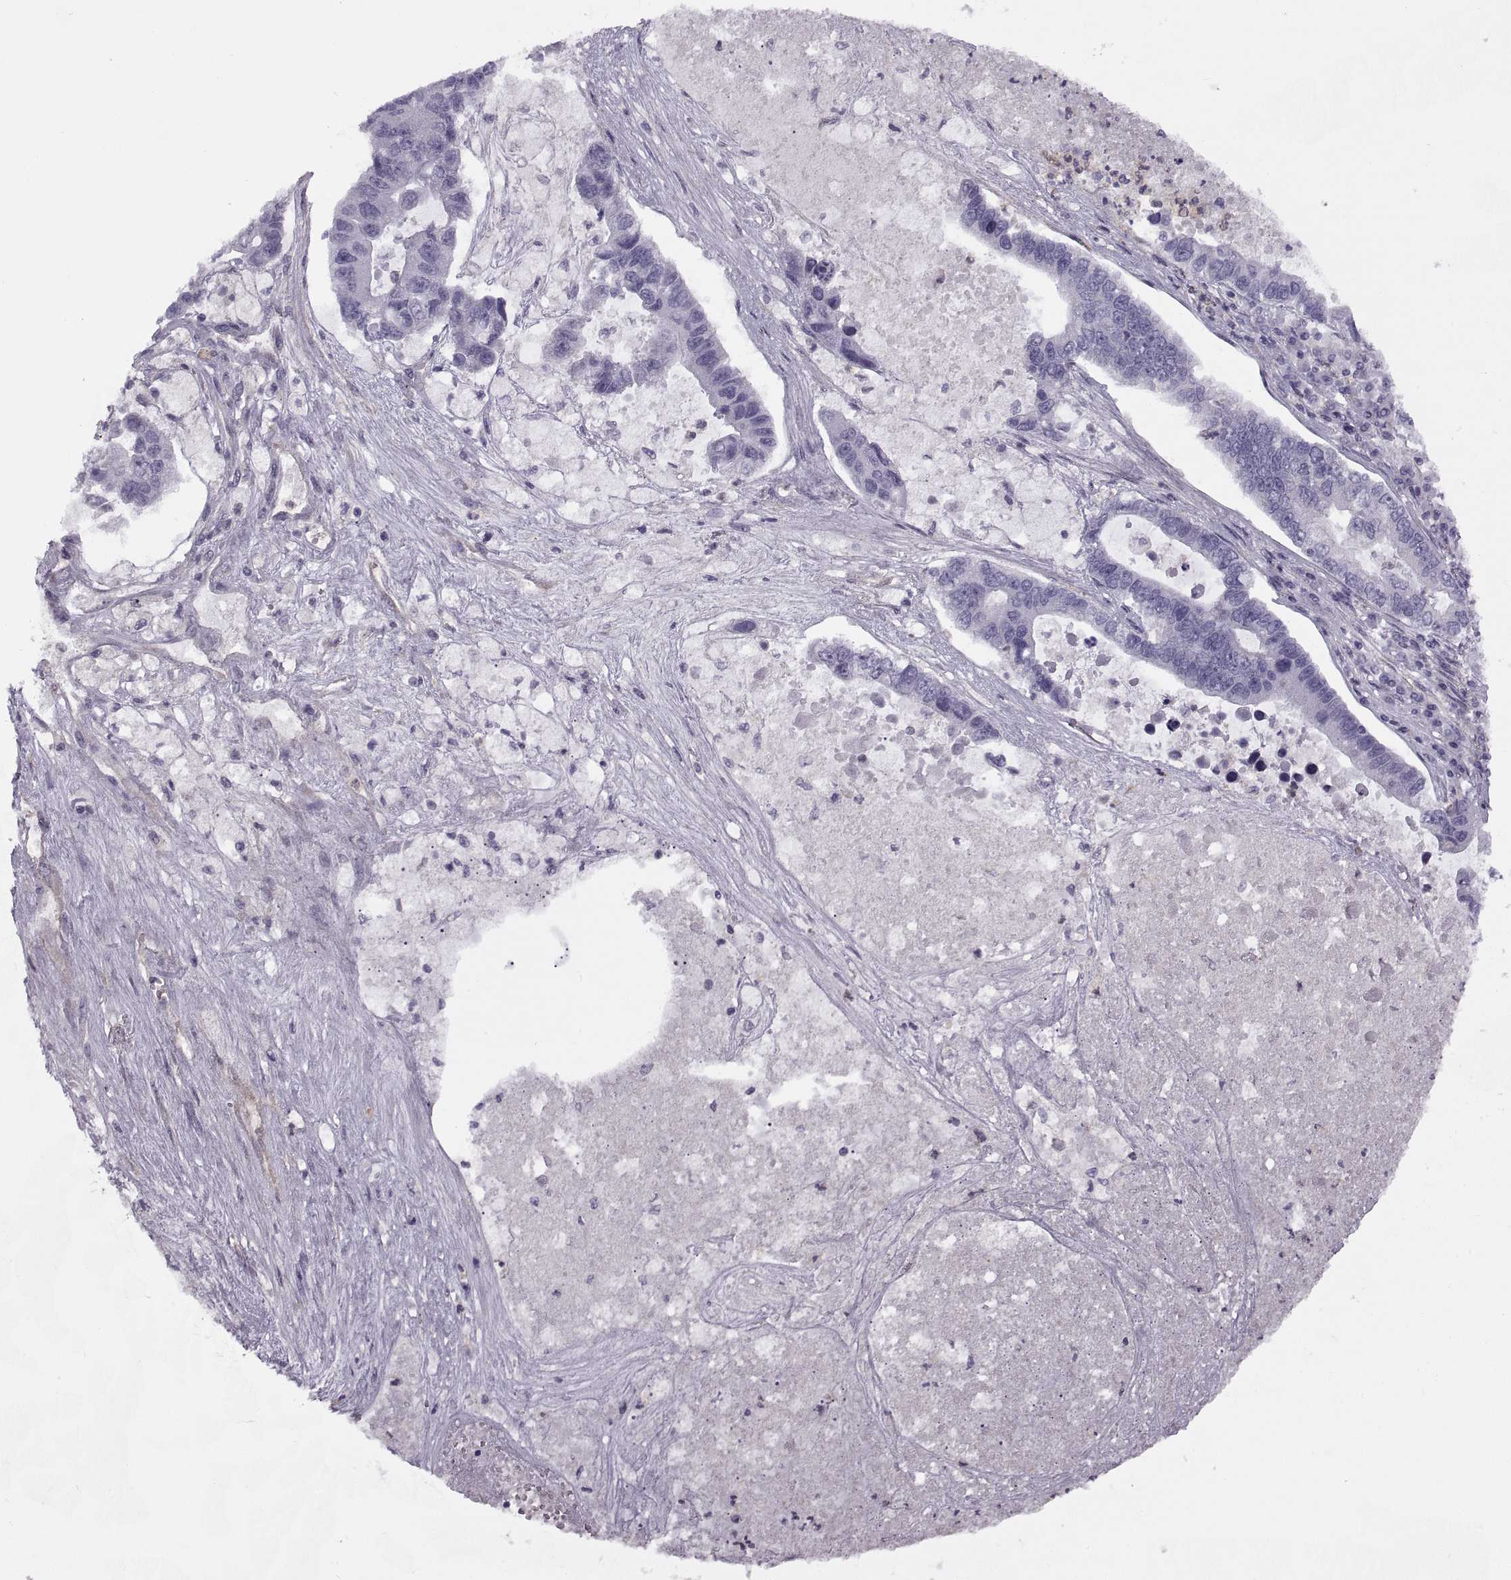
{"staining": {"intensity": "negative", "quantity": "none", "location": "none"}, "tissue": "lung cancer", "cell_type": "Tumor cells", "image_type": "cancer", "snomed": [{"axis": "morphology", "description": "Adenocarcinoma, NOS"}, {"axis": "topography", "description": "Bronchus"}, {"axis": "topography", "description": "Lung"}], "caption": "Tumor cells are negative for brown protein staining in lung cancer (adenocarcinoma). The staining was performed using DAB to visualize the protein expression in brown, while the nuclei were stained in blue with hematoxylin (Magnification: 20x).", "gene": "RALB", "patient": {"sex": "female", "age": 51}}